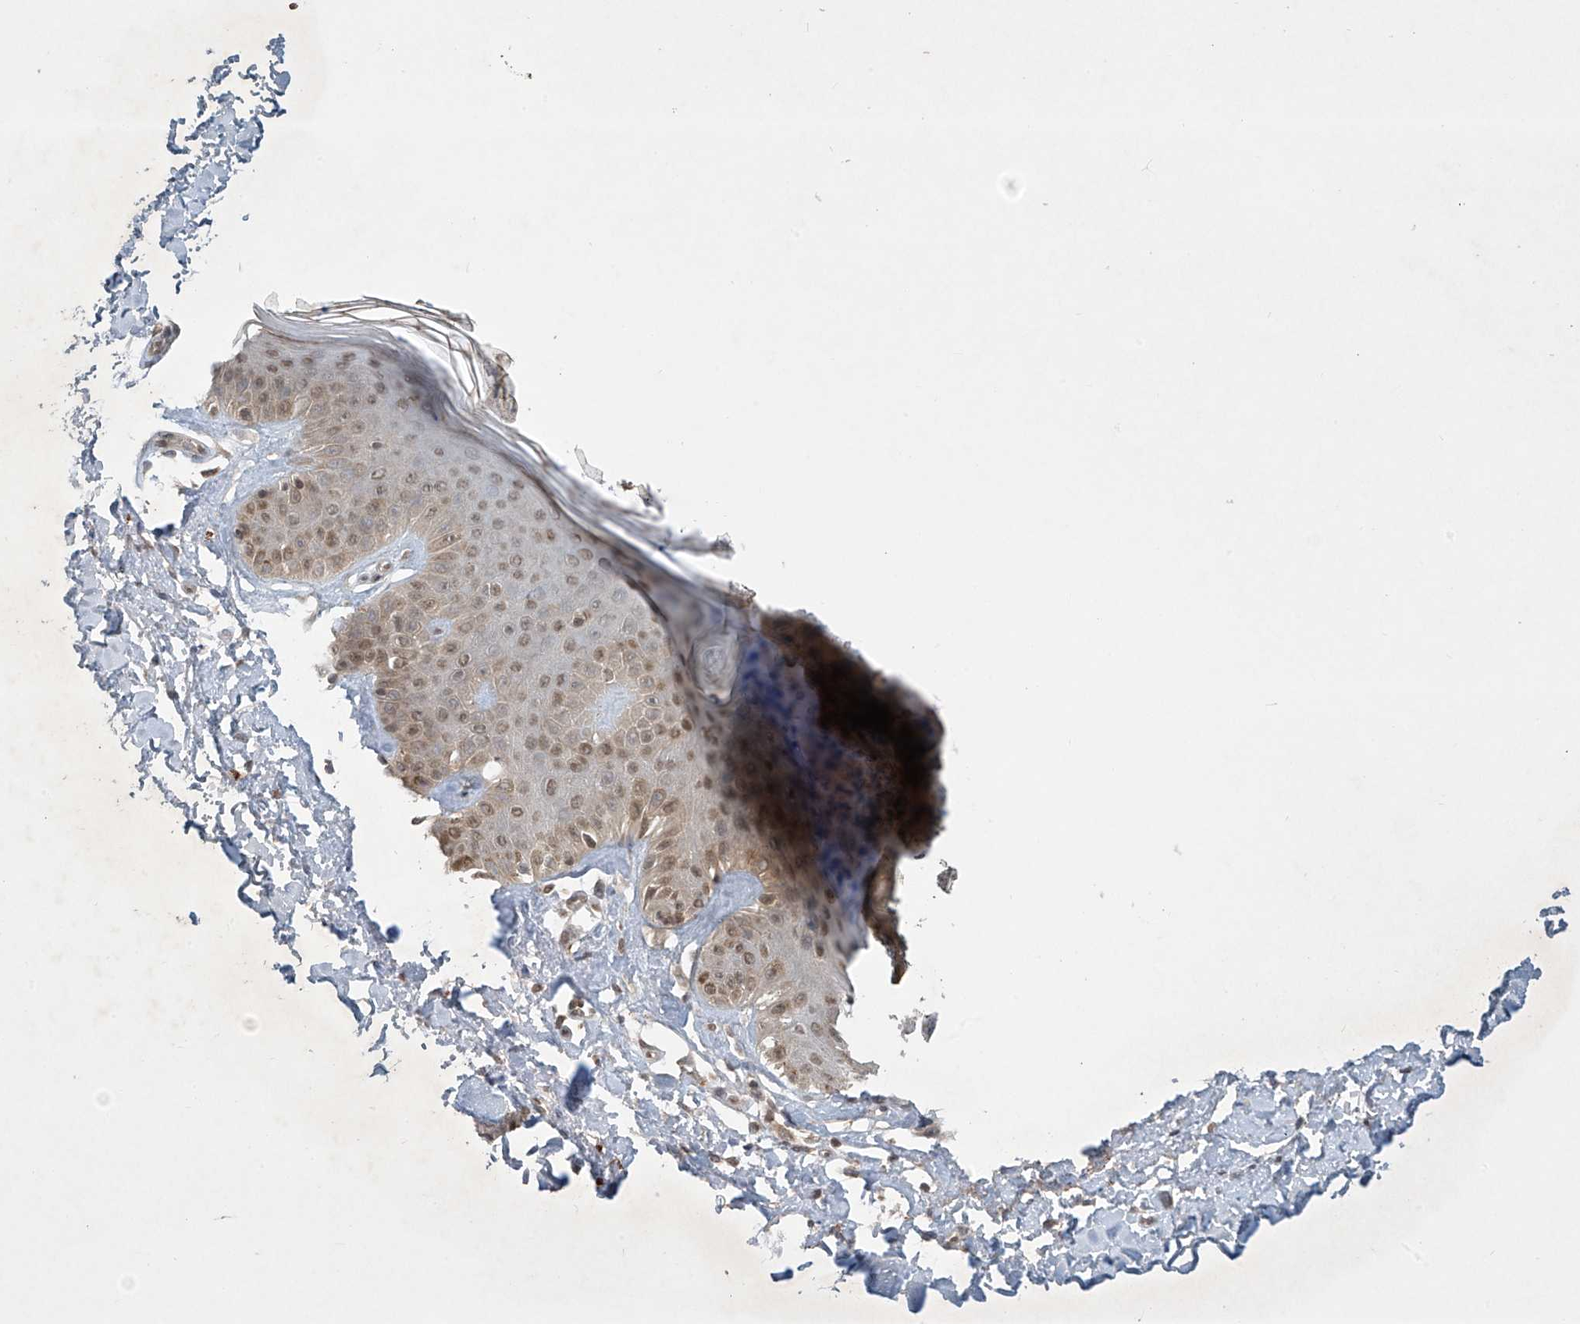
{"staining": {"intensity": "weak", "quantity": ">75%", "location": "cytoplasmic/membranous"}, "tissue": "skin", "cell_type": "Fibroblasts", "image_type": "normal", "snomed": [{"axis": "morphology", "description": "Normal tissue, NOS"}, {"axis": "topography", "description": "Skin"}], "caption": "The photomicrograph displays staining of unremarkable skin, revealing weak cytoplasmic/membranous protein expression (brown color) within fibroblasts. The staining was performed using DAB (3,3'-diaminobenzidine), with brown indicating positive protein expression. Nuclei are stained blue with hematoxylin.", "gene": "LCOR", "patient": {"sex": "female", "age": 64}}